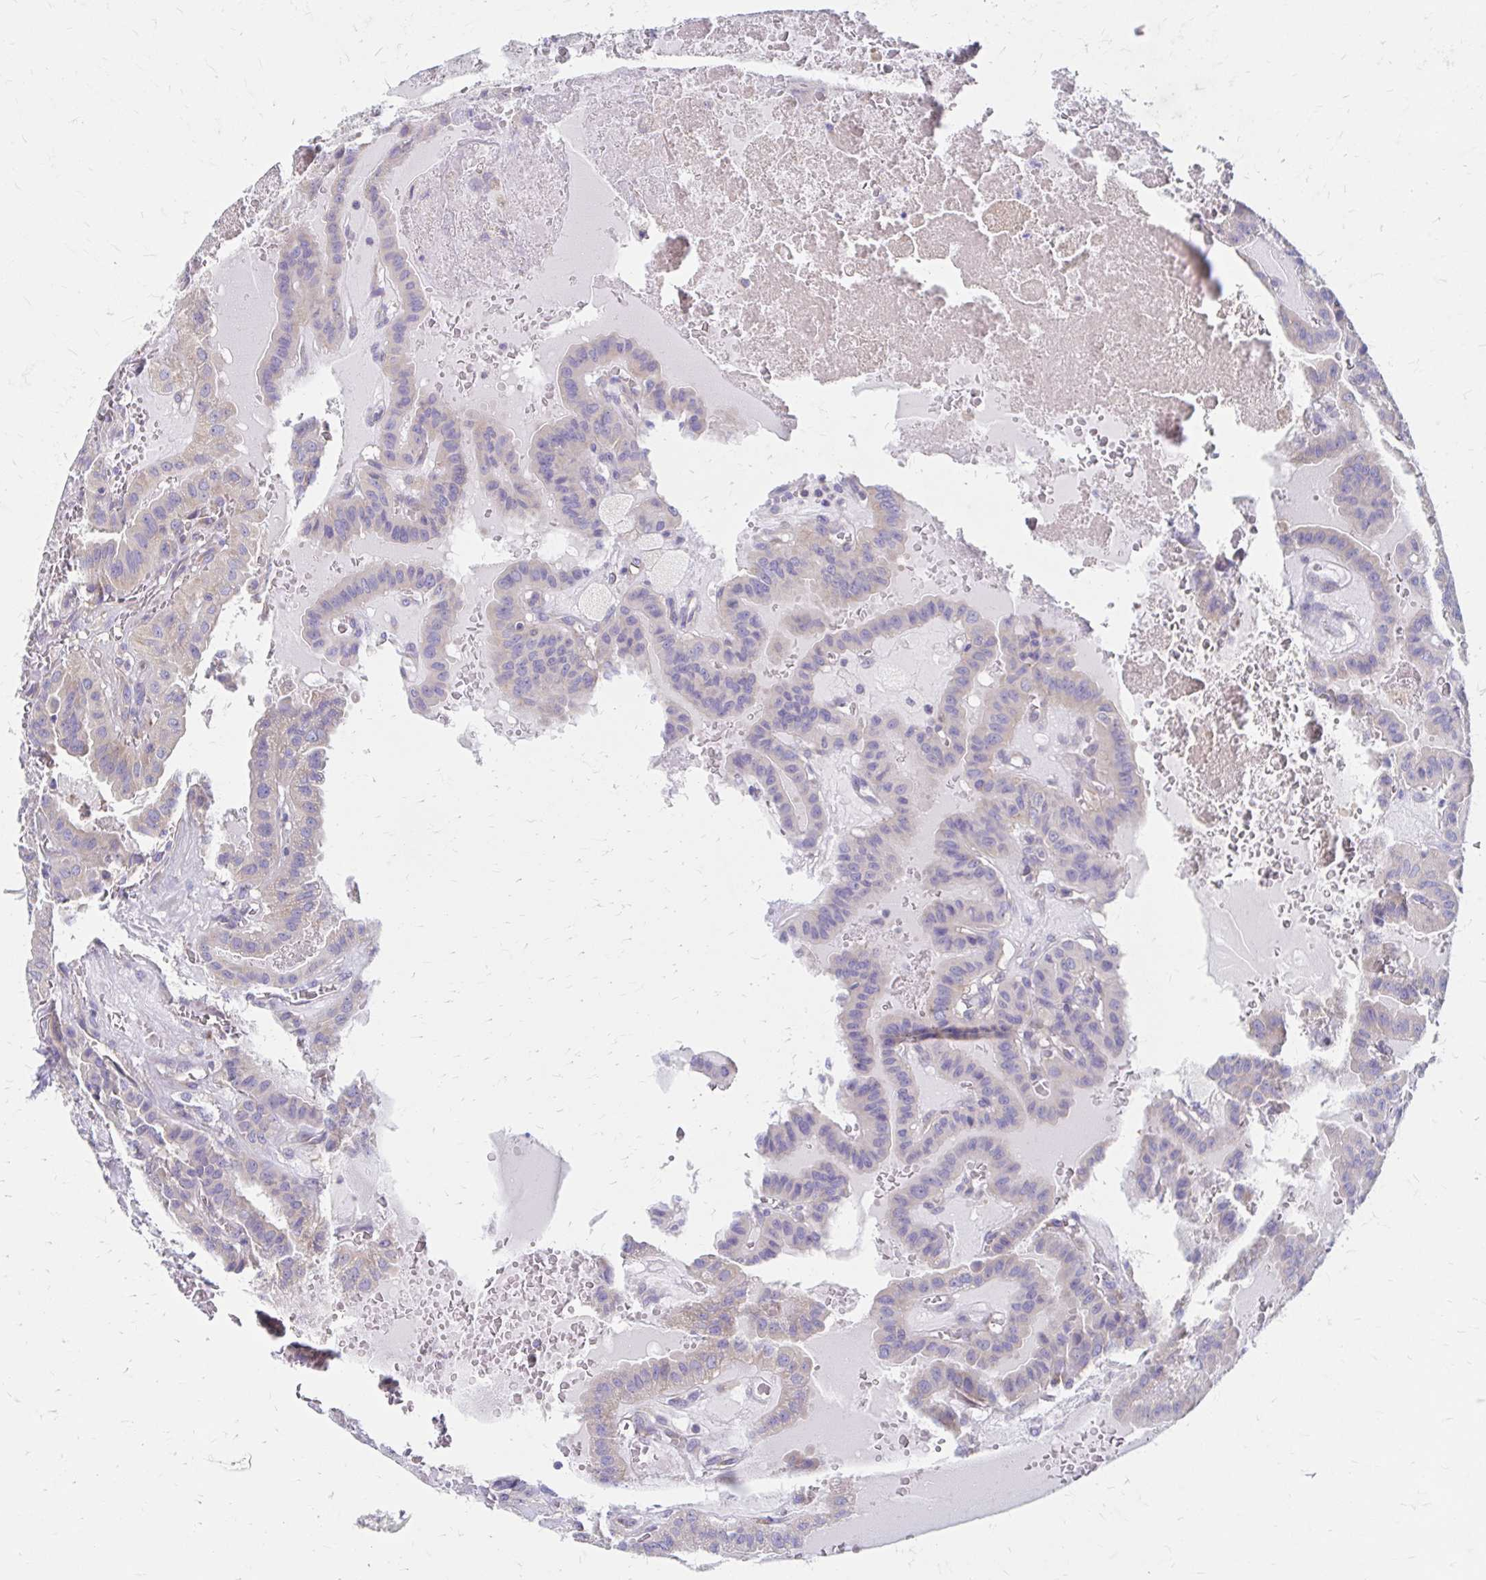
{"staining": {"intensity": "negative", "quantity": "none", "location": "none"}, "tissue": "thyroid cancer", "cell_type": "Tumor cells", "image_type": "cancer", "snomed": [{"axis": "morphology", "description": "Papillary adenocarcinoma, NOS"}, {"axis": "topography", "description": "Thyroid gland"}], "caption": "Protein analysis of thyroid cancer displays no significant expression in tumor cells. The staining was performed using DAB (3,3'-diaminobenzidine) to visualize the protein expression in brown, while the nuclei were stained in blue with hematoxylin (Magnification: 20x).", "gene": "RPL27A", "patient": {"sex": "male", "age": 87}}